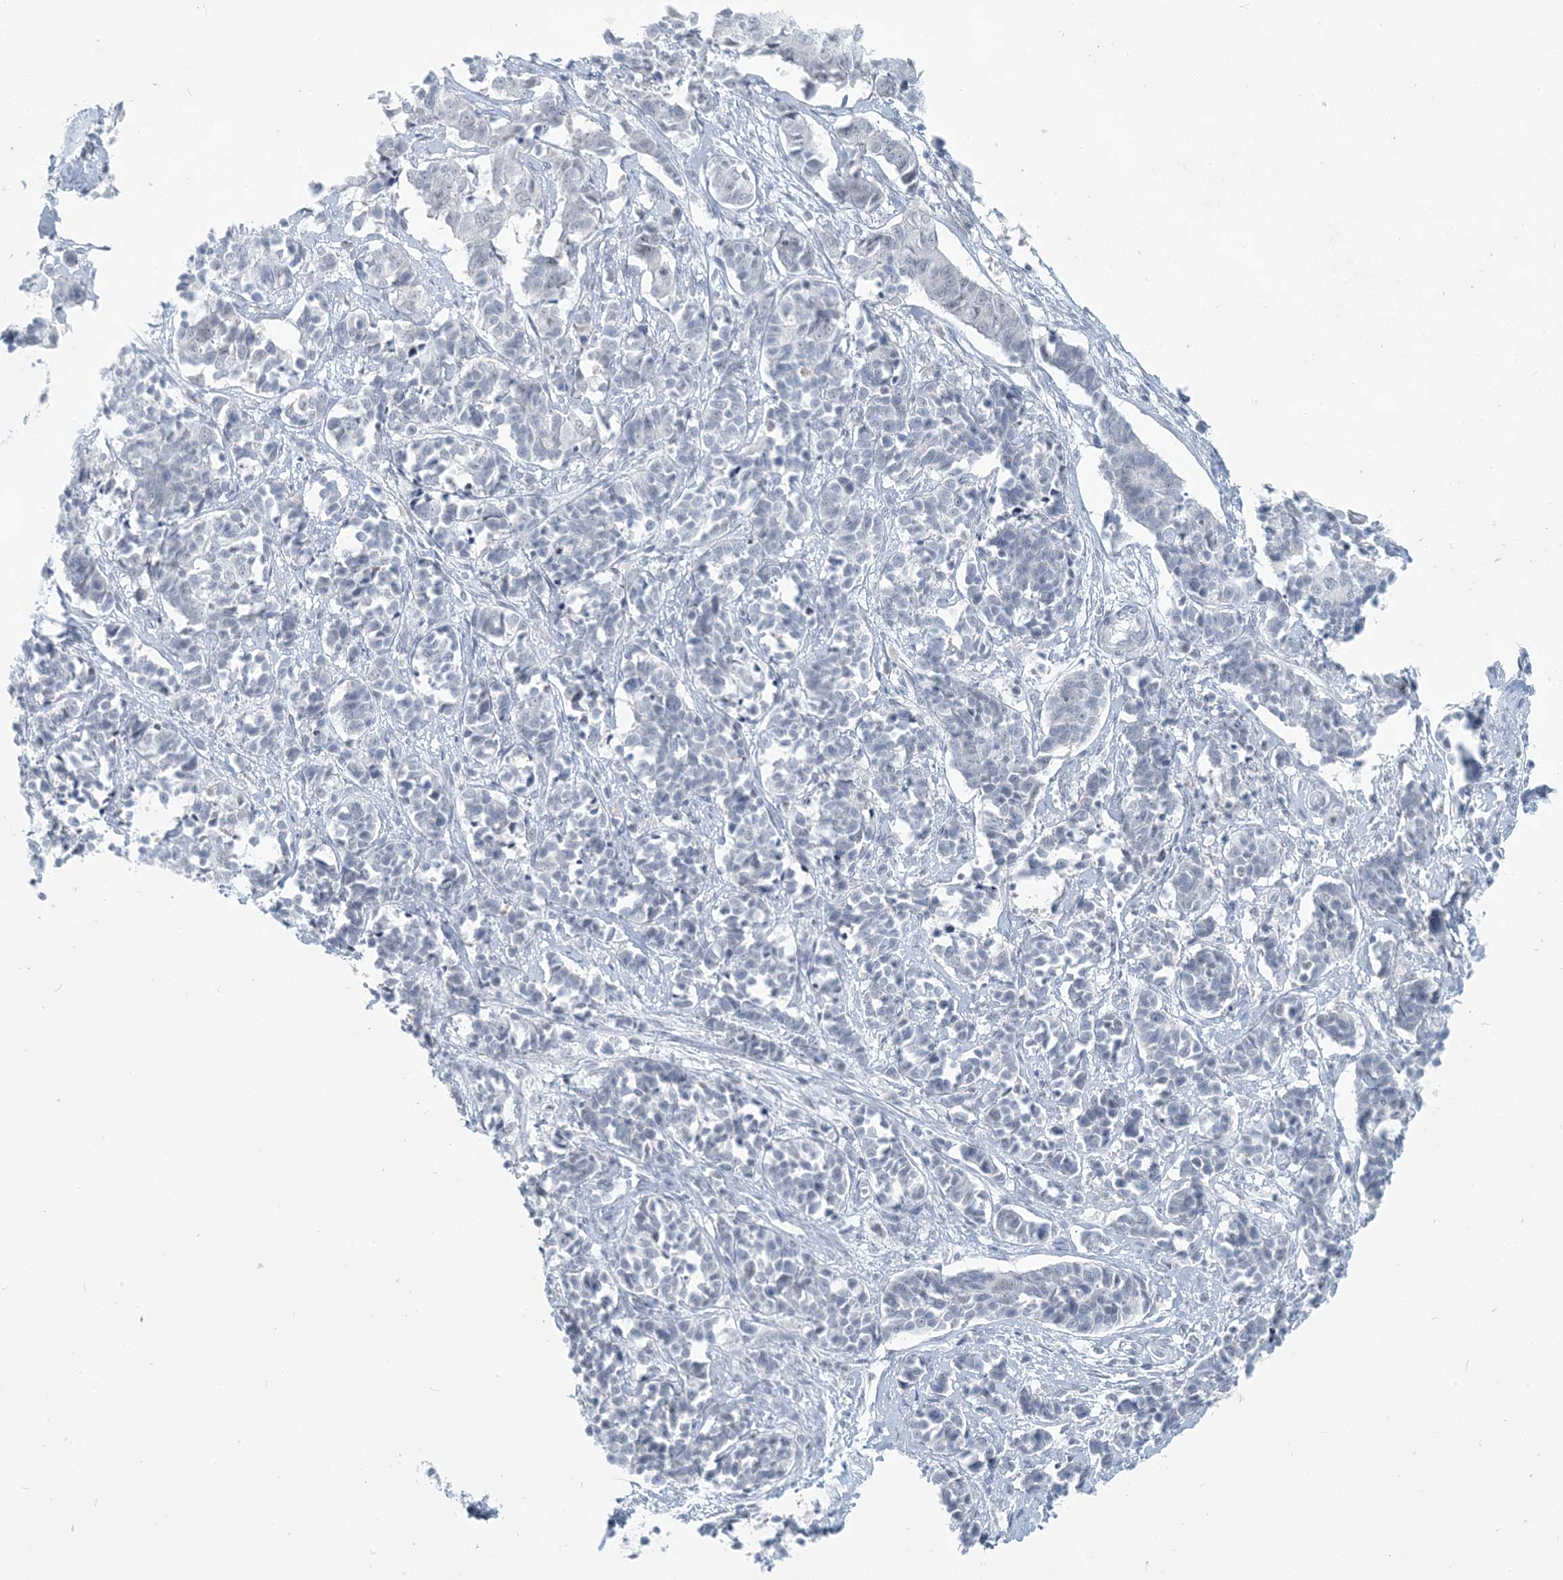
{"staining": {"intensity": "negative", "quantity": "none", "location": "none"}, "tissue": "cervical cancer", "cell_type": "Tumor cells", "image_type": "cancer", "snomed": [{"axis": "morphology", "description": "Normal tissue, NOS"}, {"axis": "morphology", "description": "Squamous cell carcinoma, NOS"}, {"axis": "topography", "description": "Cervix"}], "caption": "Human cervical cancer stained for a protein using immunohistochemistry (IHC) reveals no positivity in tumor cells.", "gene": "SCML1", "patient": {"sex": "female", "age": 35}}